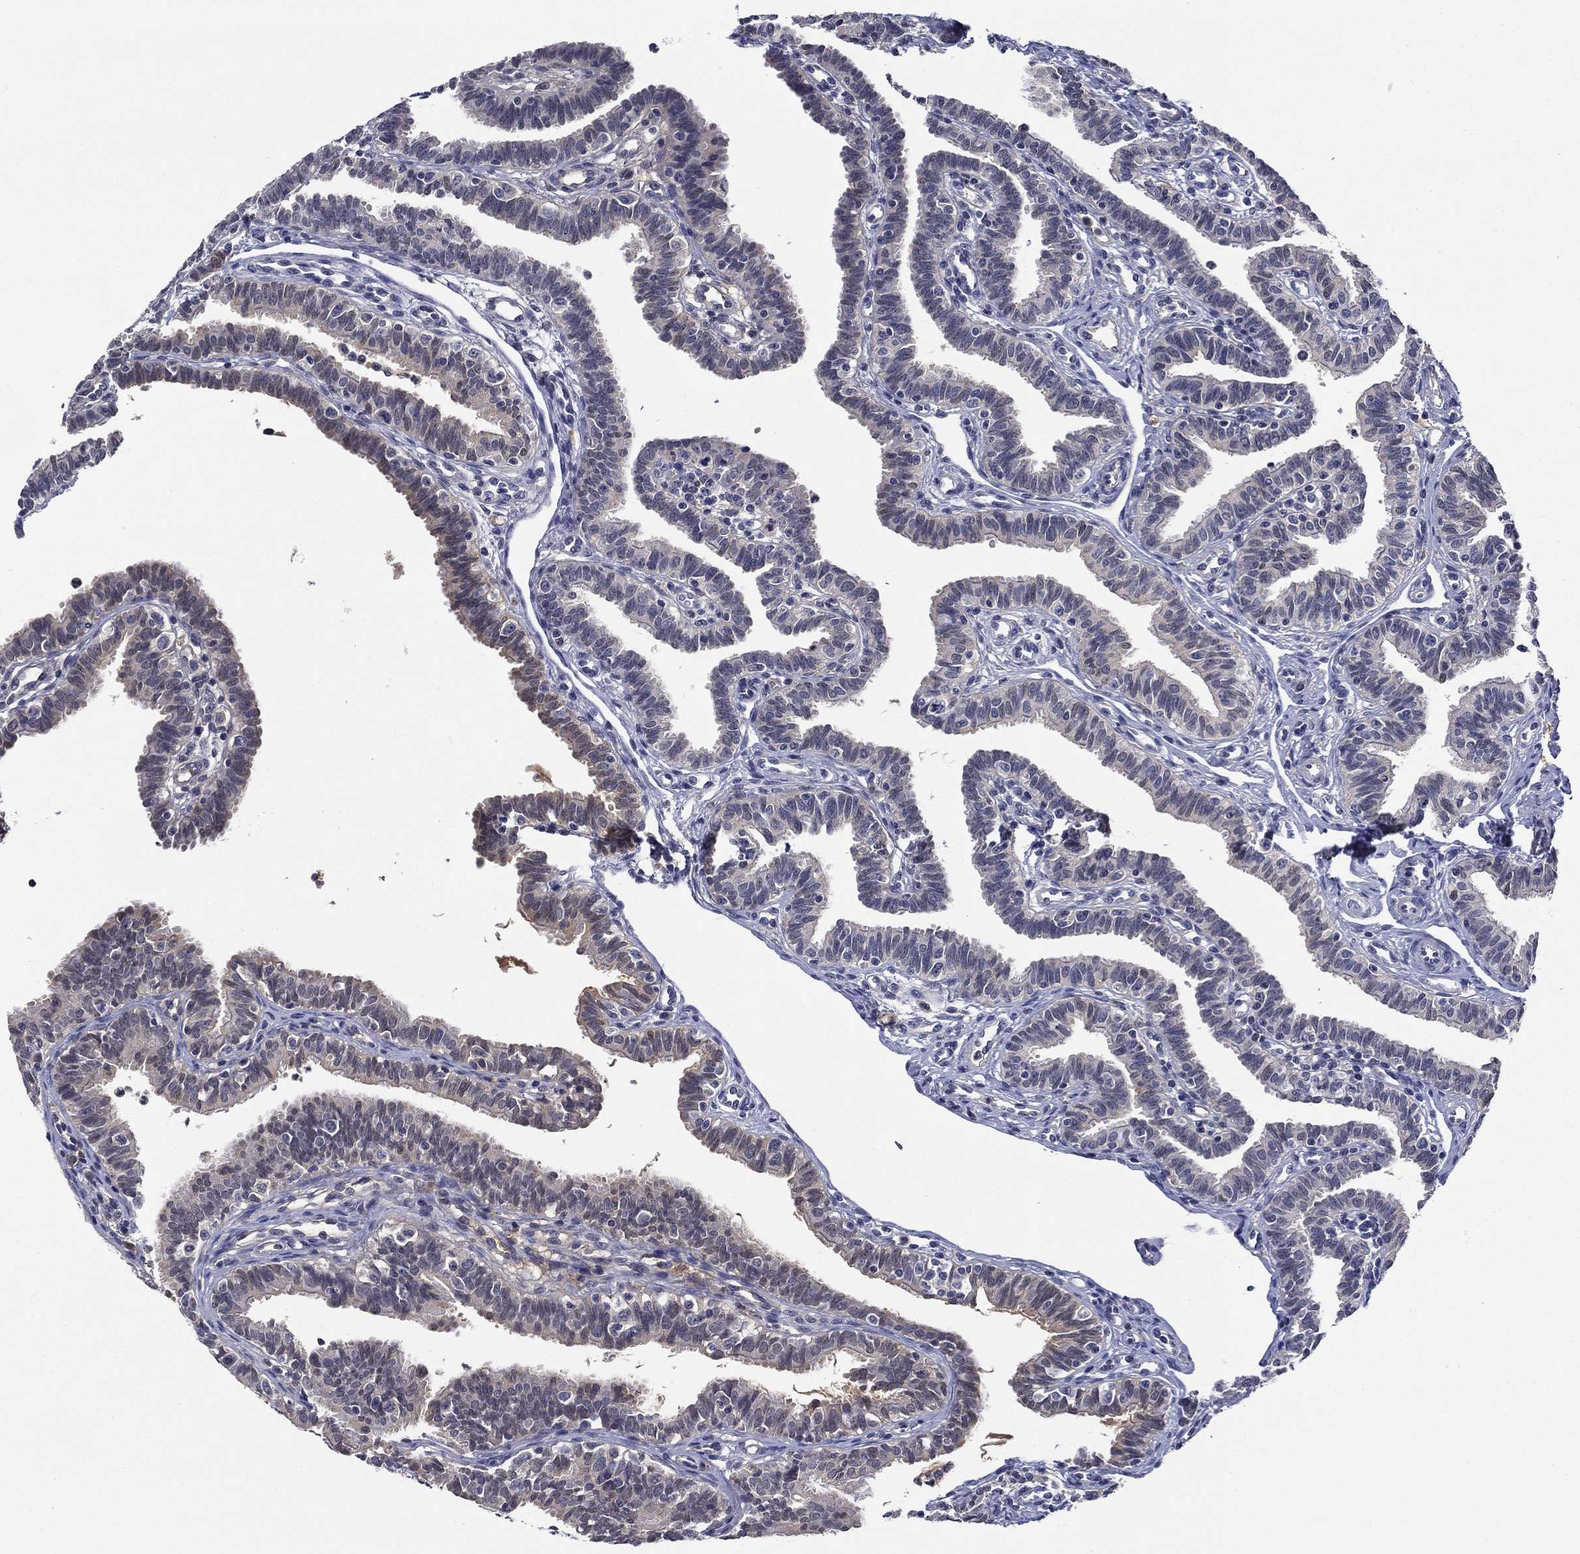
{"staining": {"intensity": "weak", "quantity": "<25%", "location": "cytoplasmic/membranous,nuclear"}, "tissue": "fallopian tube", "cell_type": "Glandular cells", "image_type": "normal", "snomed": [{"axis": "morphology", "description": "Normal tissue, NOS"}, {"axis": "topography", "description": "Fallopian tube"}], "caption": "A photomicrograph of fallopian tube stained for a protein shows no brown staining in glandular cells. Brightfield microscopy of IHC stained with DAB (brown) and hematoxylin (blue), captured at high magnification.", "gene": "DDTL", "patient": {"sex": "female", "age": 36}}